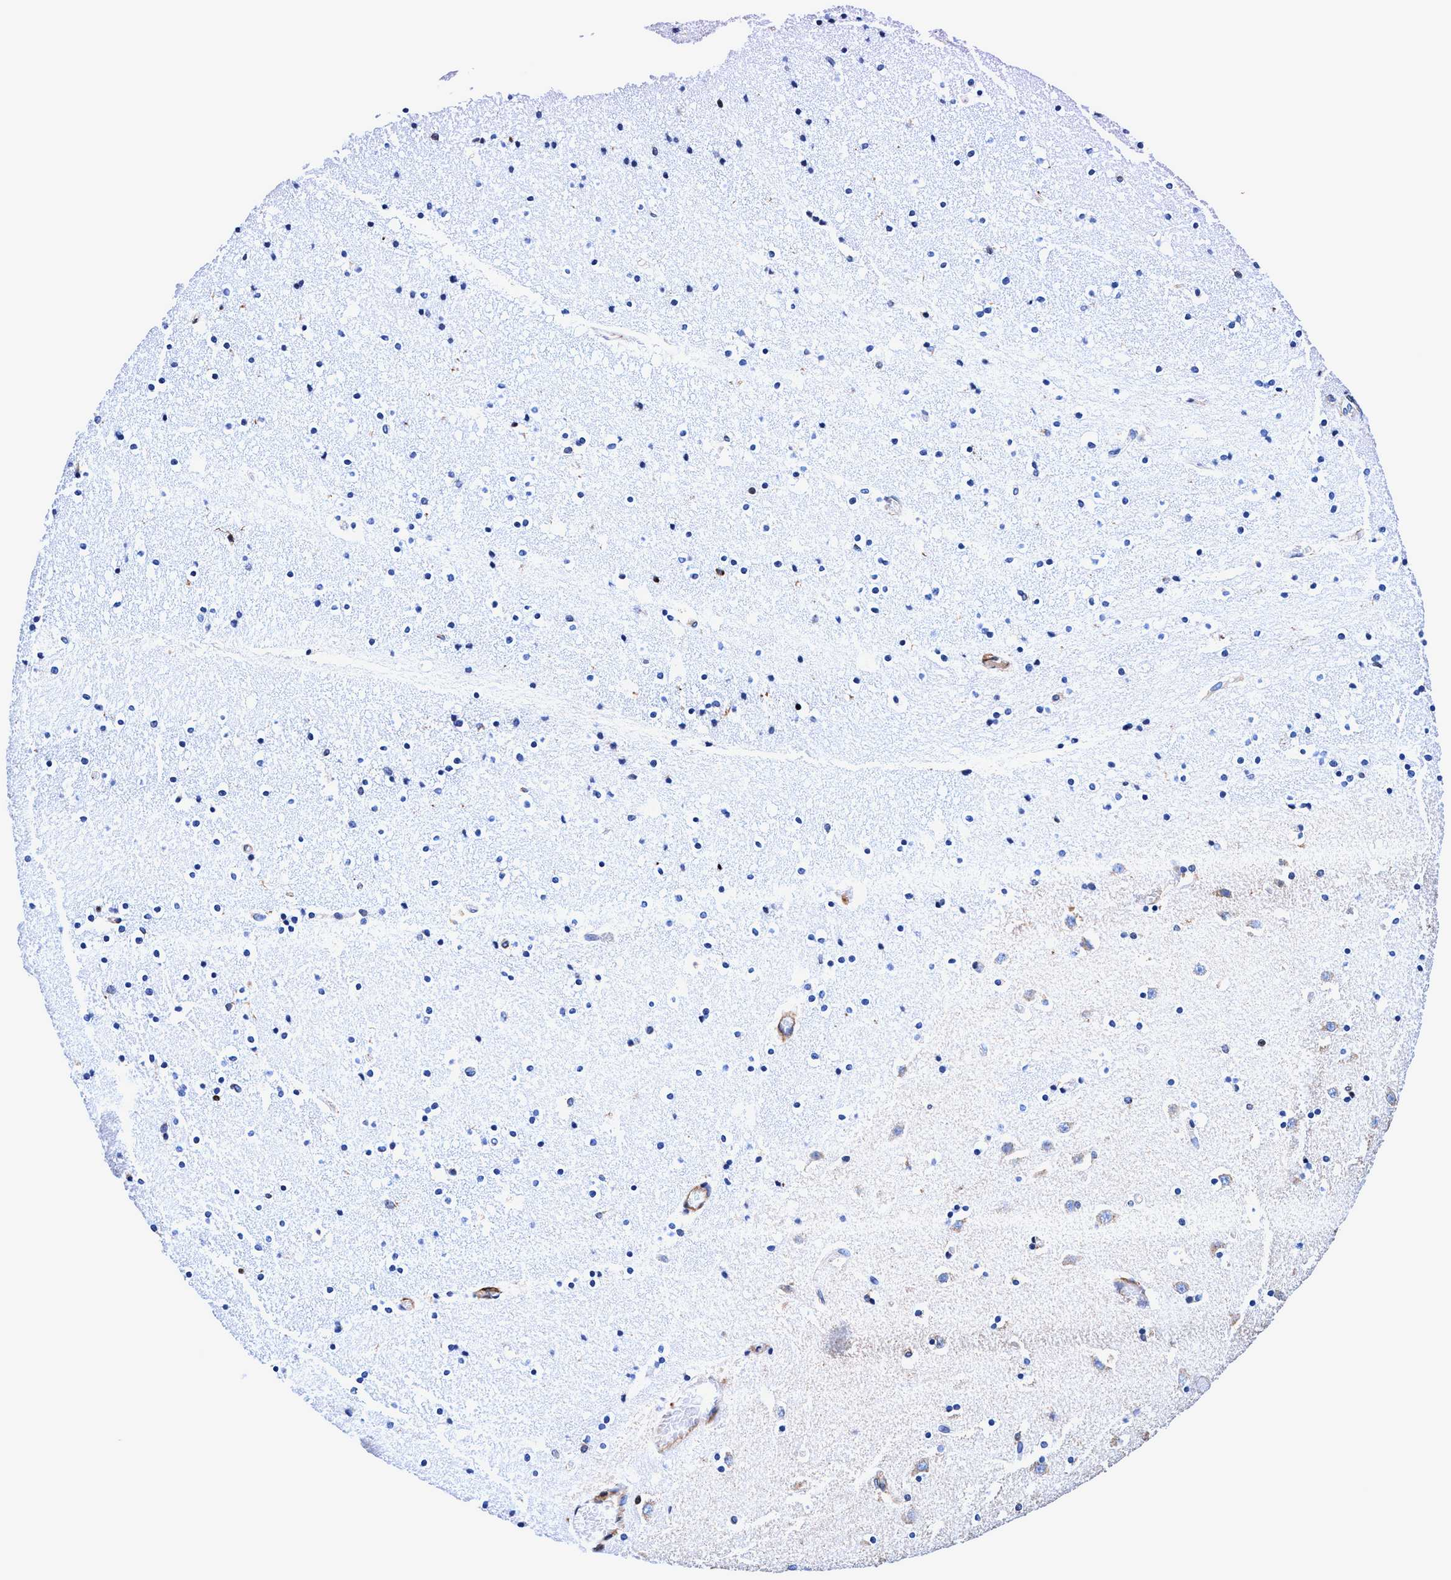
{"staining": {"intensity": "negative", "quantity": "none", "location": "none"}, "tissue": "caudate", "cell_type": "Glial cells", "image_type": "normal", "snomed": [{"axis": "morphology", "description": "Normal tissue, NOS"}, {"axis": "topography", "description": "Lateral ventricle wall"}], "caption": "Benign caudate was stained to show a protein in brown. There is no significant positivity in glial cells. (DAB (3,3'-diaminobenzidine) immunohistochemistry (IHC) visualized using brightfield microscopy, high magnification).", "gene": "UBALD2", "patient": {"sex": "male", "age": 45}}